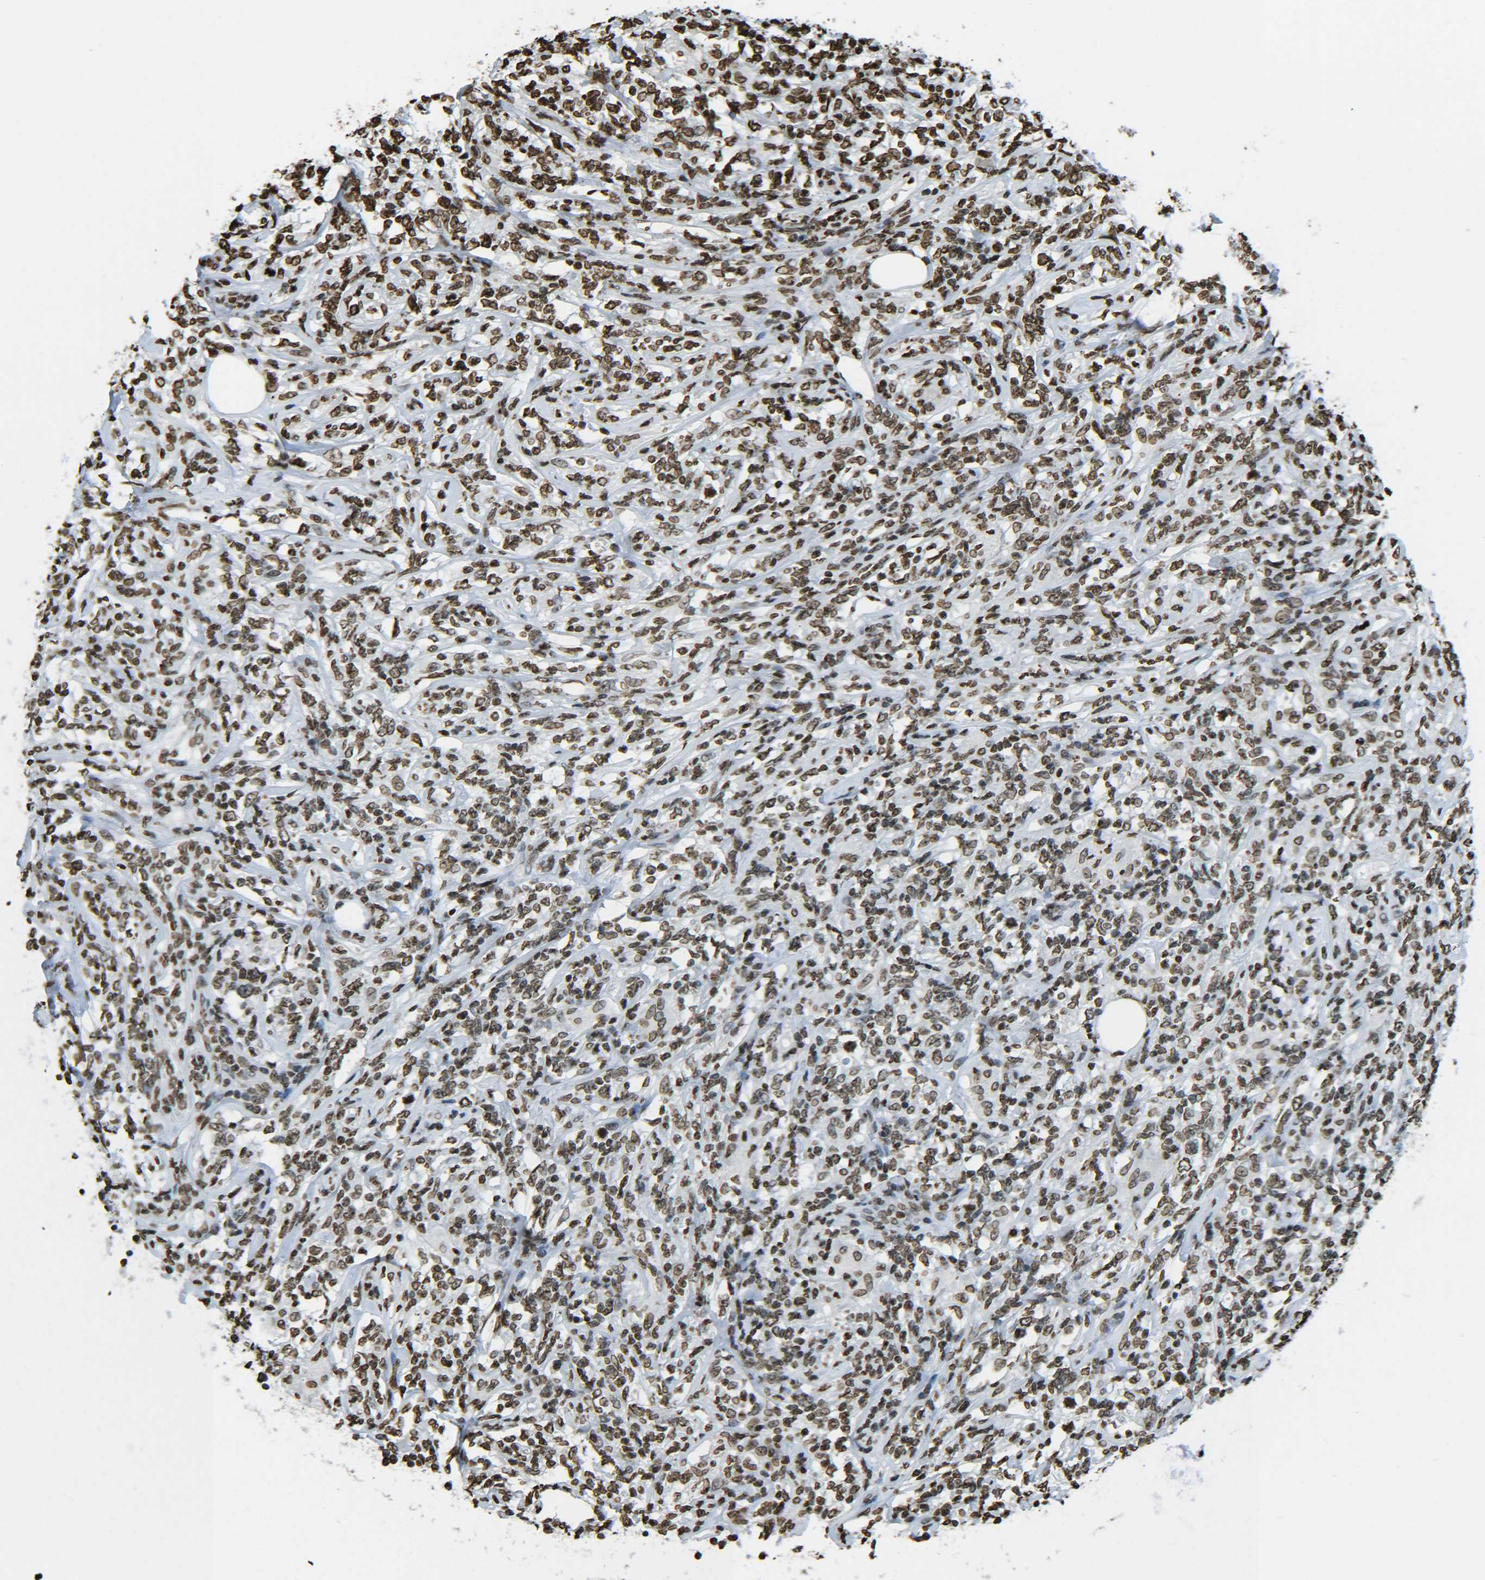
{"staining": {"intensity": "moderate", "quantity": ">75%", "location": "nuclear"}, "tissue": "lymphoma", "cell_type": "Tumor cells", "image_type": "cancer", "snomed": [{"axis": "morphology", "description": "Malignant lymphoma, non-Hodgkin's type, High grade"}, {"axis": "topography", "description": "Lymph node"}], "caption": "IHC of human high-grade malignant lymphoma, non-Hodgkin's type shows medium levels of moderate nuclear positivity in about >75% of tumor cells.", "gene": "H4C16", "patient": {"sex": "female", "age": 84}}